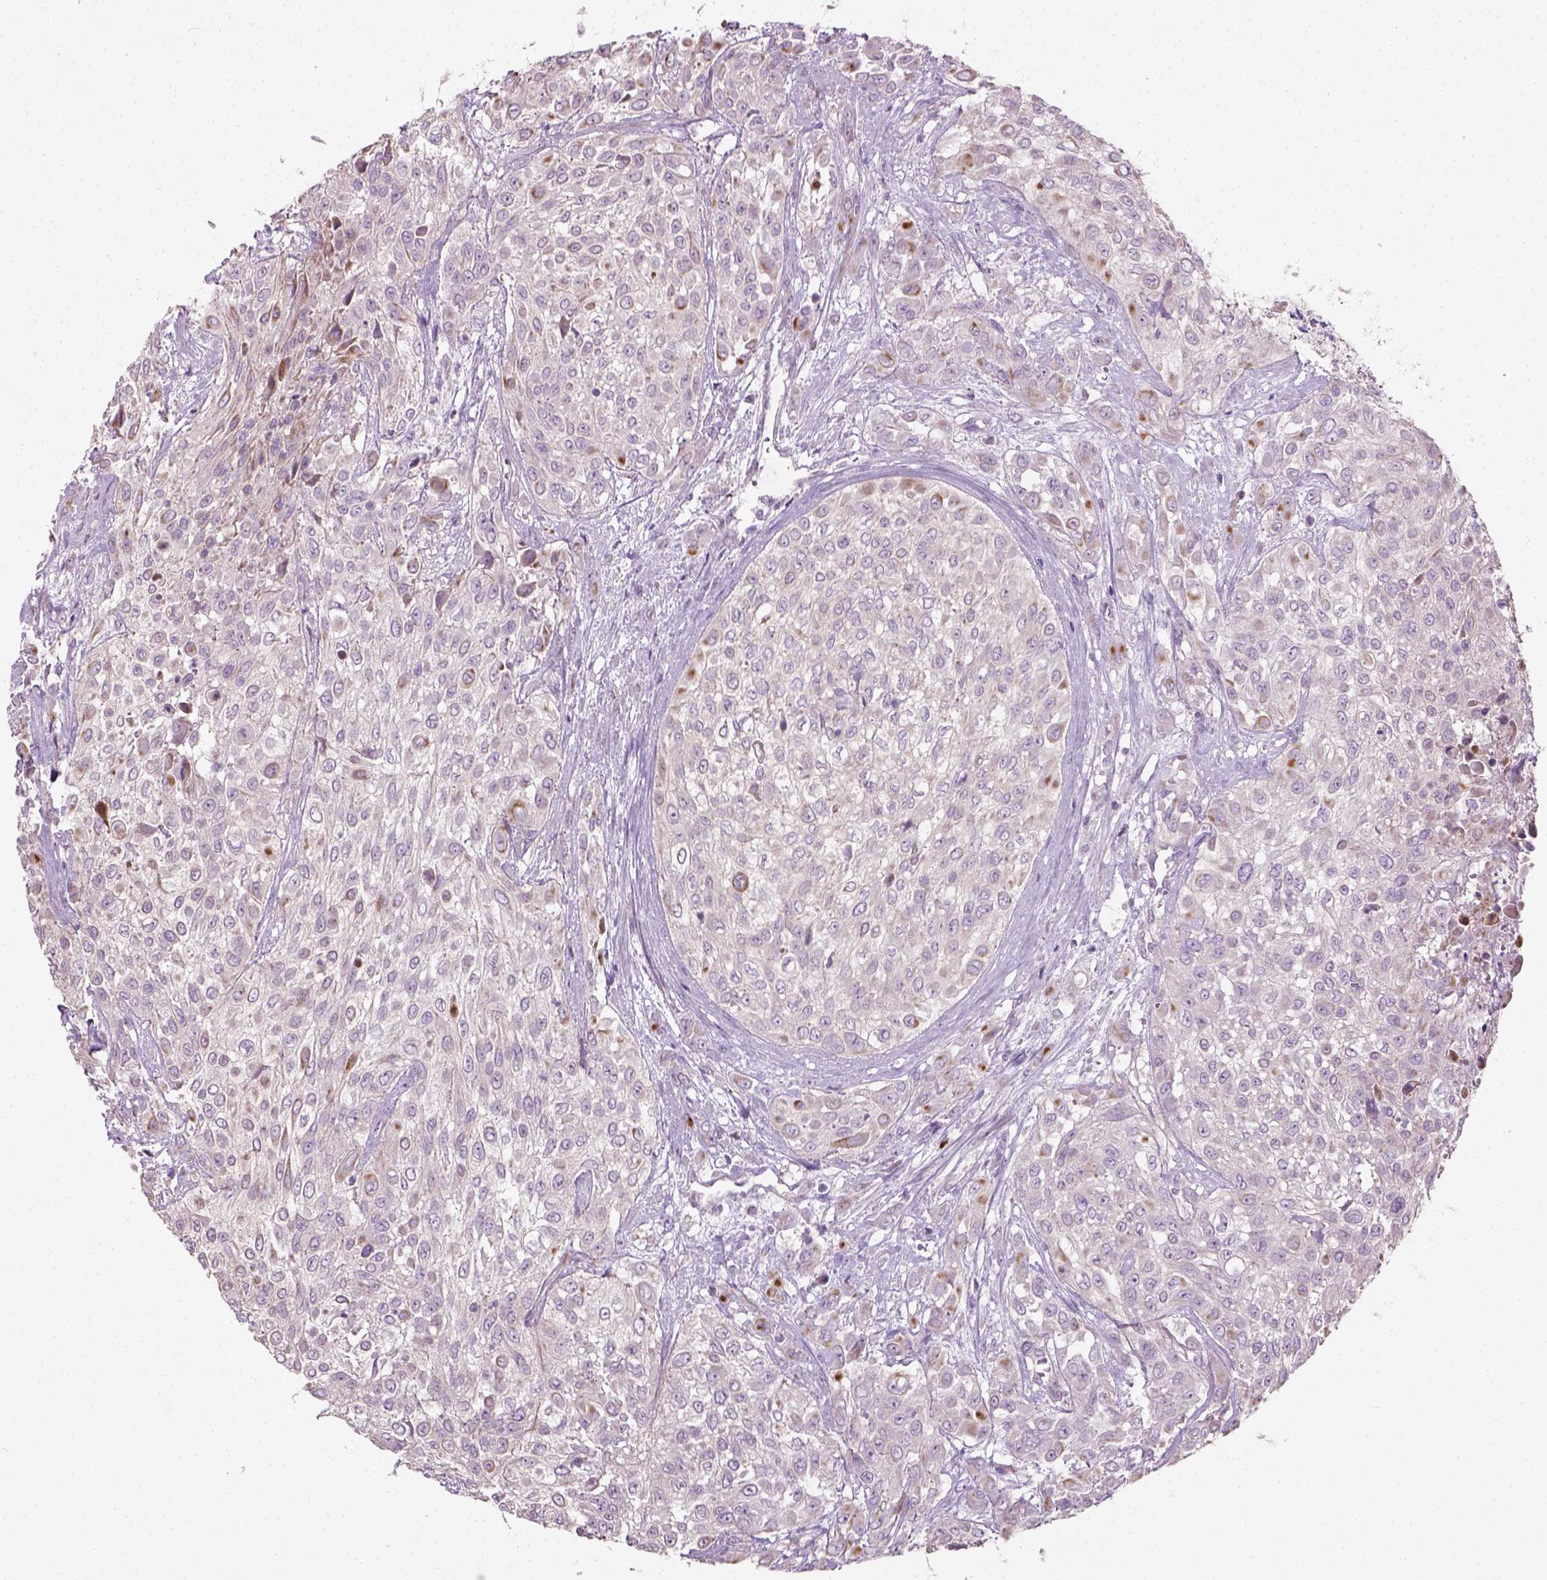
{"staining": {"intensity": "moderate", "quantity": "<25%", "location": "cytoplasmic/membranous"}, "tissue": "urothelial cancer", "cell_type": "Tumor cells", "image_type": "cancer", "snomed": [{"axis": "morphology", "description": "Urothelial carcinoma, High grade"}, {"axis": "topography", "description": "Urinary bladder"}], "caption": "High-power microscopy captured an IHC micrograph of urothelial cancer, revealing moderate cytoplasmic/membranous staining in approximately <25% of tumor cells.", "gene": "PKP3", "patient": {"sex": "male", "age": 57}}